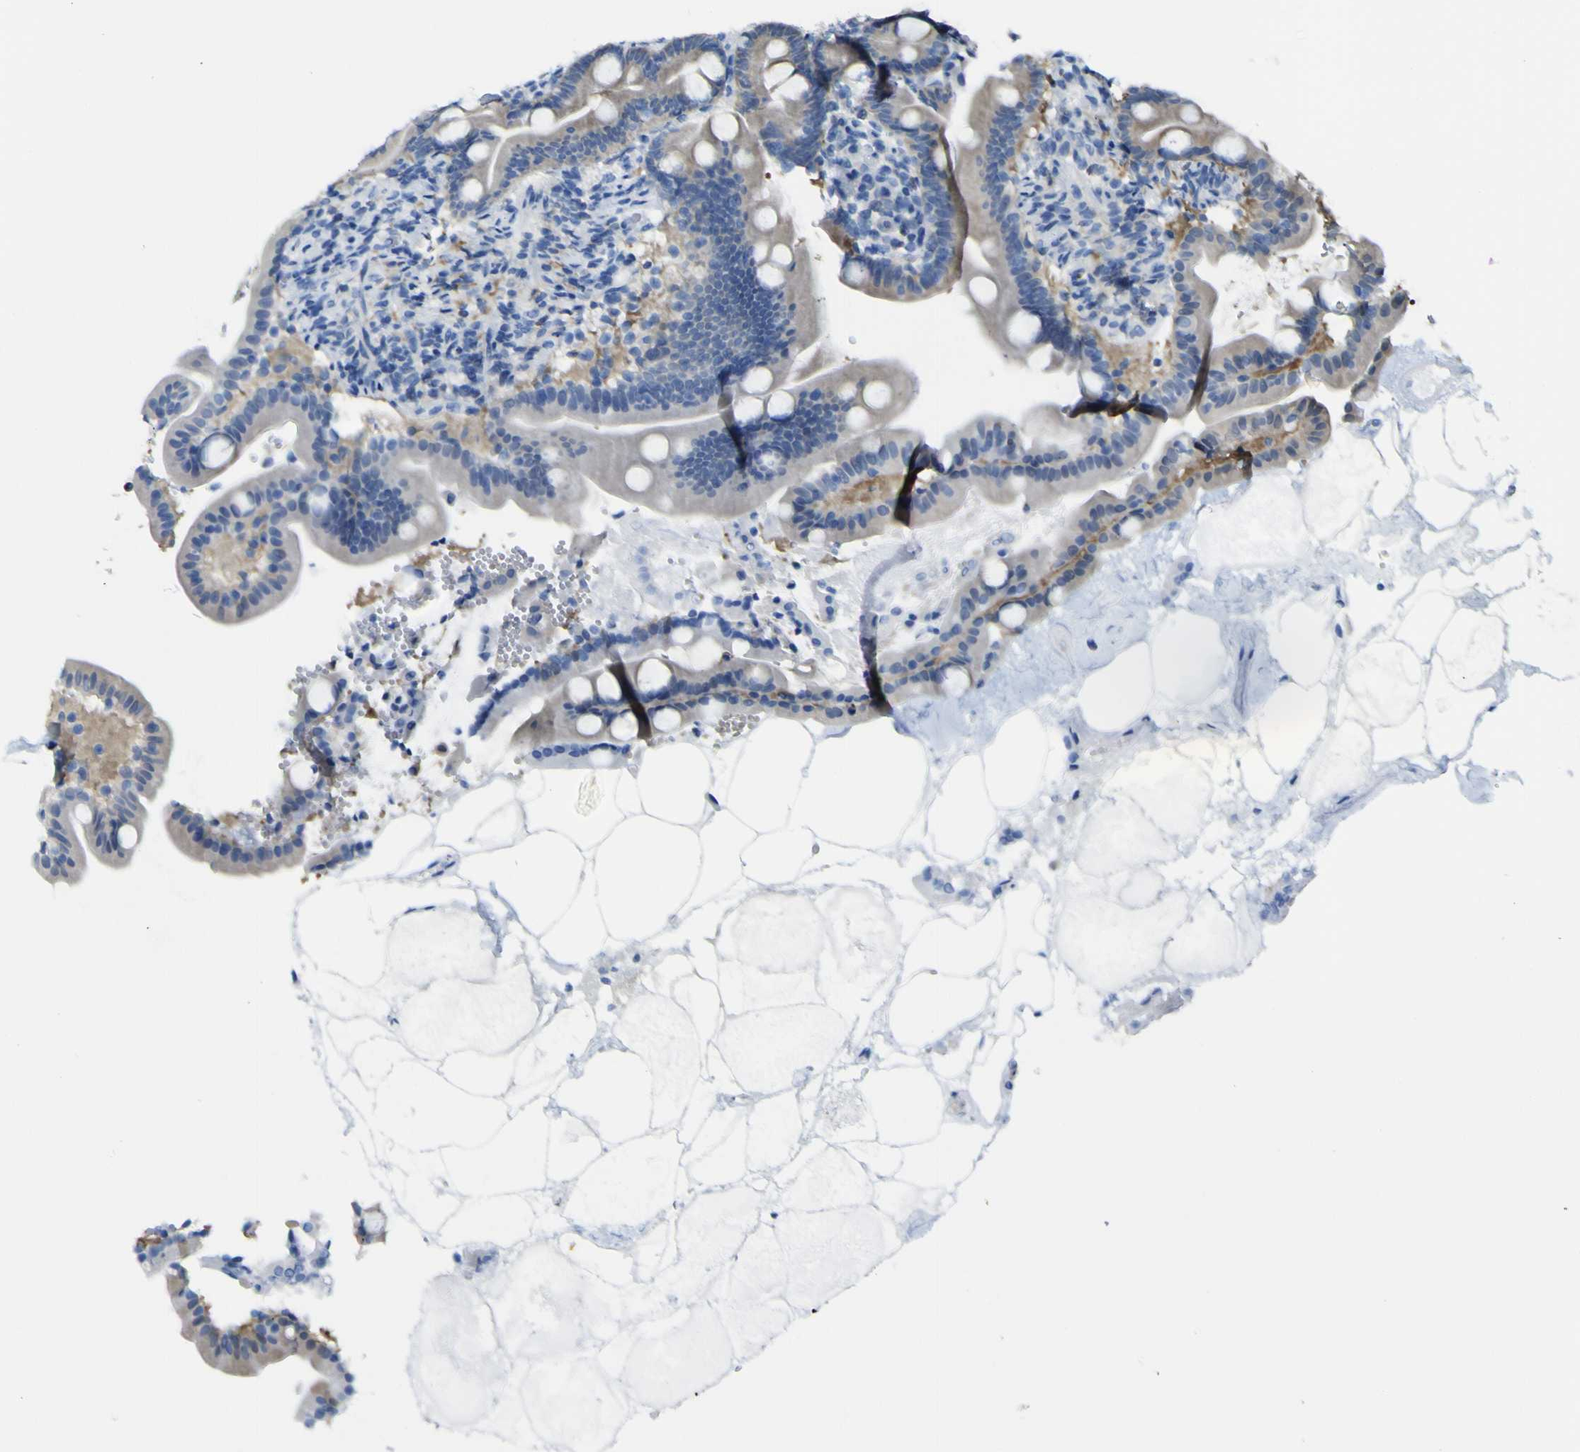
{"staining": {"intensity": "negative", "quantity": "none", "location": "none"}, "tissue": "duodenum", "cell_type": "Glandular cells", "image_type": "normal", "snomed": [{"axis": "morphology", "description": "Normal tissue, NOS"}, {"axis": "topography", "description": "Duodenum"}], "caption": "Immunohistochemical staining of unremarkable human duodenum exhibits no significant staining in glandular cells.", "gene": "ABHD3", "patient": {"sex": "male", "age": 54}}